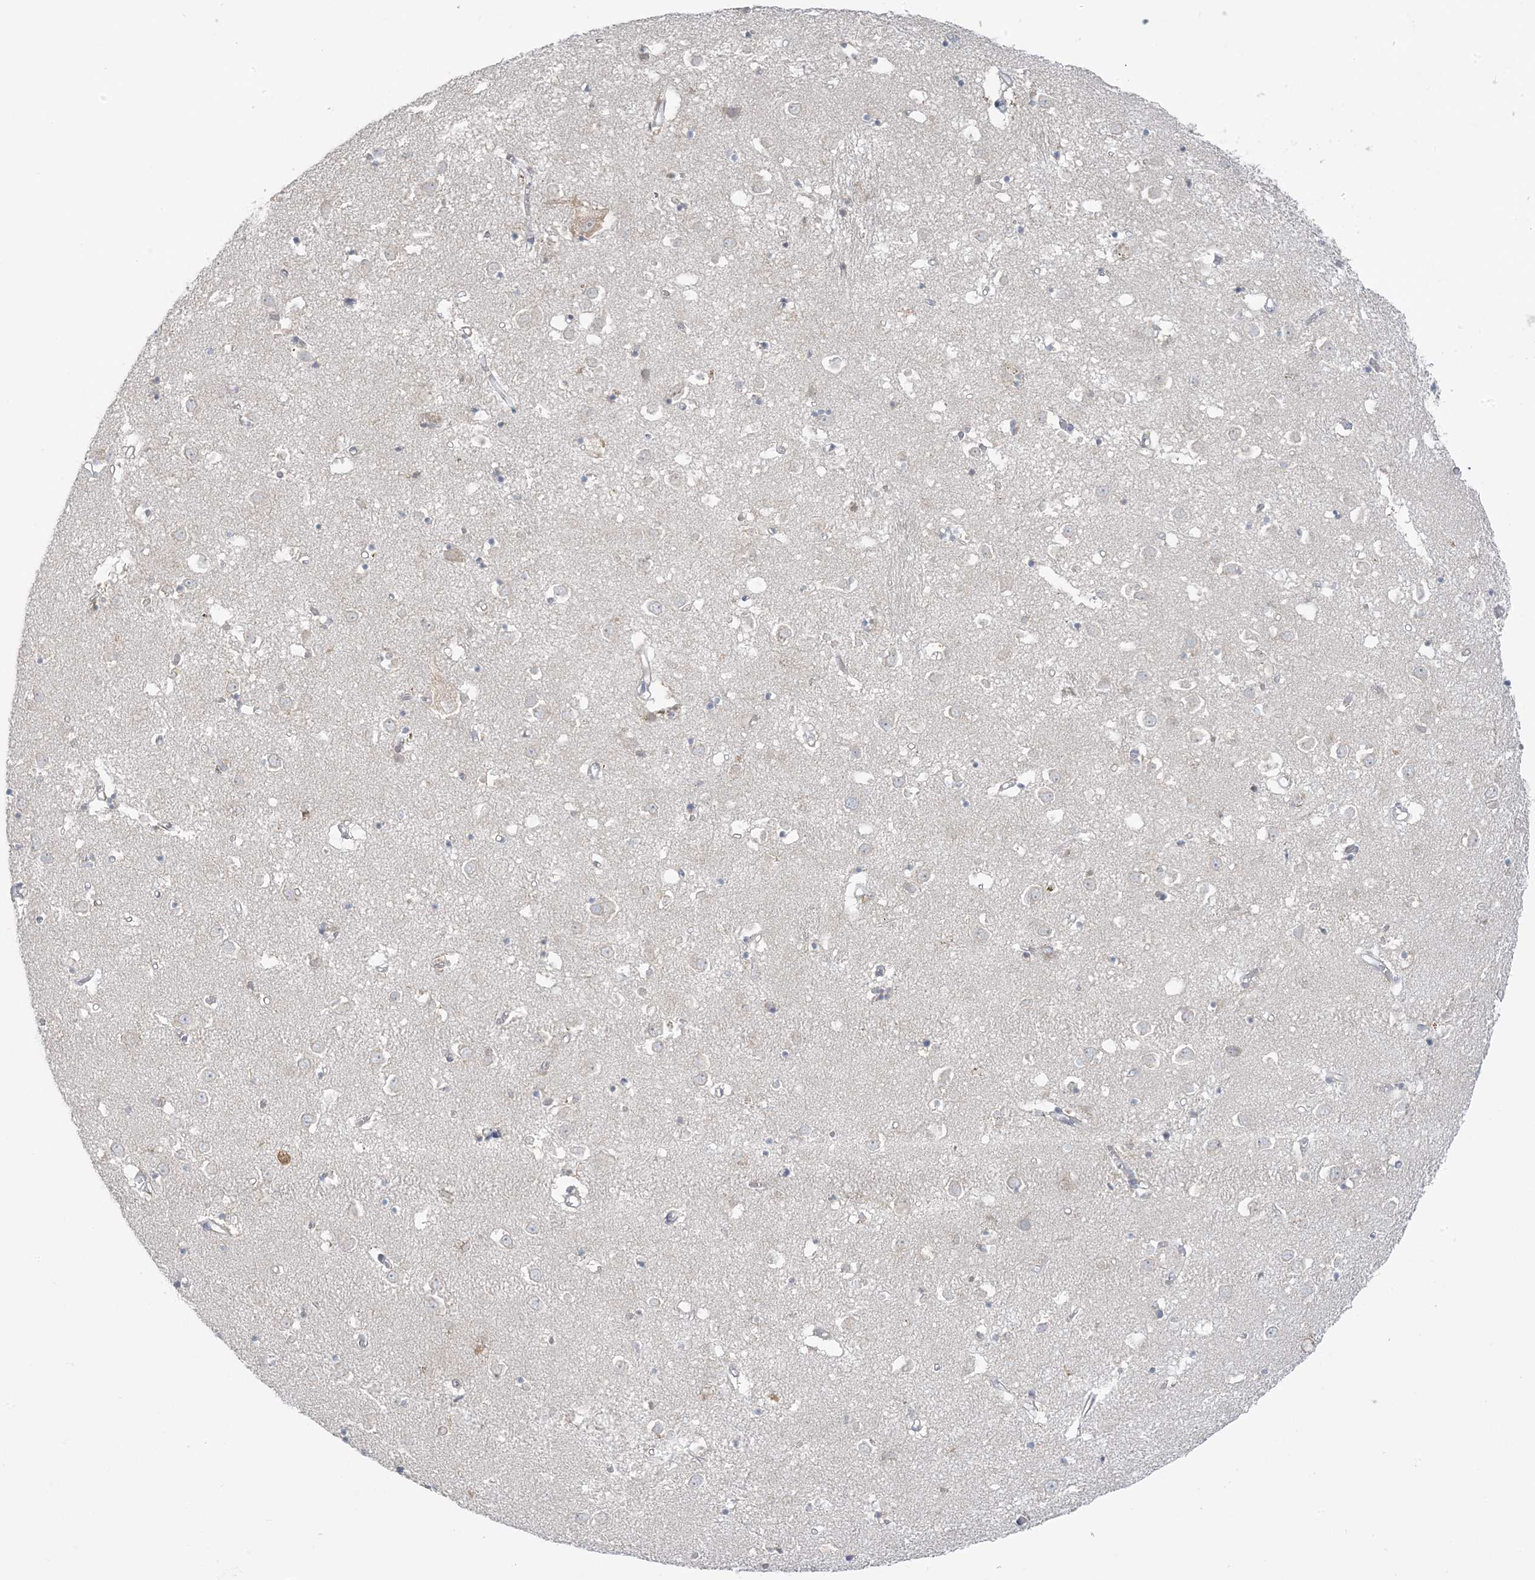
{"staining": {"intensity": "negative", "quantity": "none", "location": "none"}, "tissue": "caudate", "cell_type": "Glial cells", "image_type": "normal", "snomed": [{"axis": "morphology", "description": "Normal tissue, NOS"}, {"axis": "topography", "description": "Lateral ventricle wall"}], "caption": "A high-resolution micrograph shows IHC staining of unremarkable caudate, which exhibits no significant positivity in glial cells.", "gene": "EEFSEC", "patient": {"sex": "male", "age": 70}}